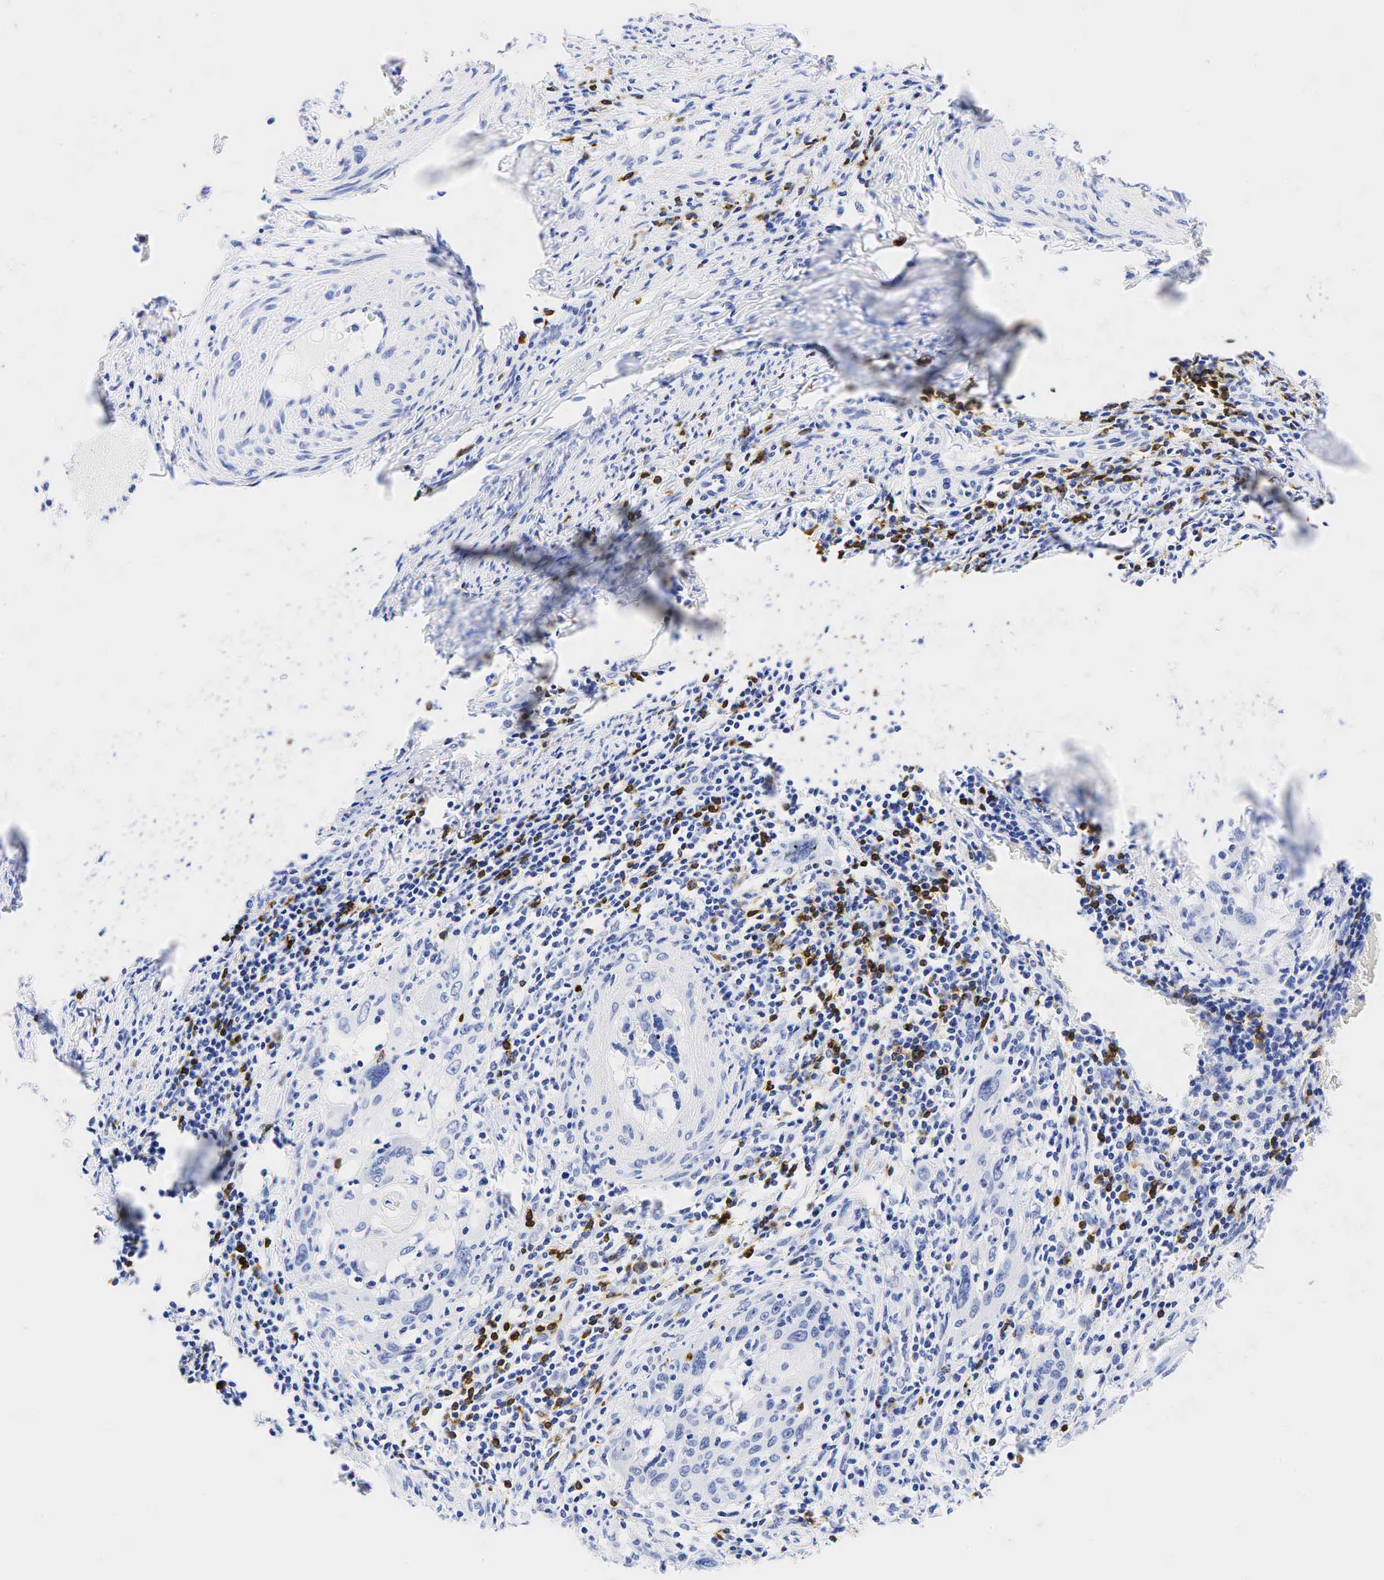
{"staining": {"intensity": "negative", "quantity": "none", "location": "none"}, "tissue": "cervical cancer", "cell_type": "Tumor cells", "image_type": "cancer", "snomed": [{"axis": "morphology", "description": "Squamous cell carcinoma, NOS"}, {"axis": "topography", "description": "Cervix"}], "caption": "Tumor cells show no significant protein positivity in cervical squamous cell carcinoma. (DAB immunohistochemistry visualized using brightfield microscopy, high magnification).", "gene": "CD79A", "patient": {"sex": "female", "age": 54}}